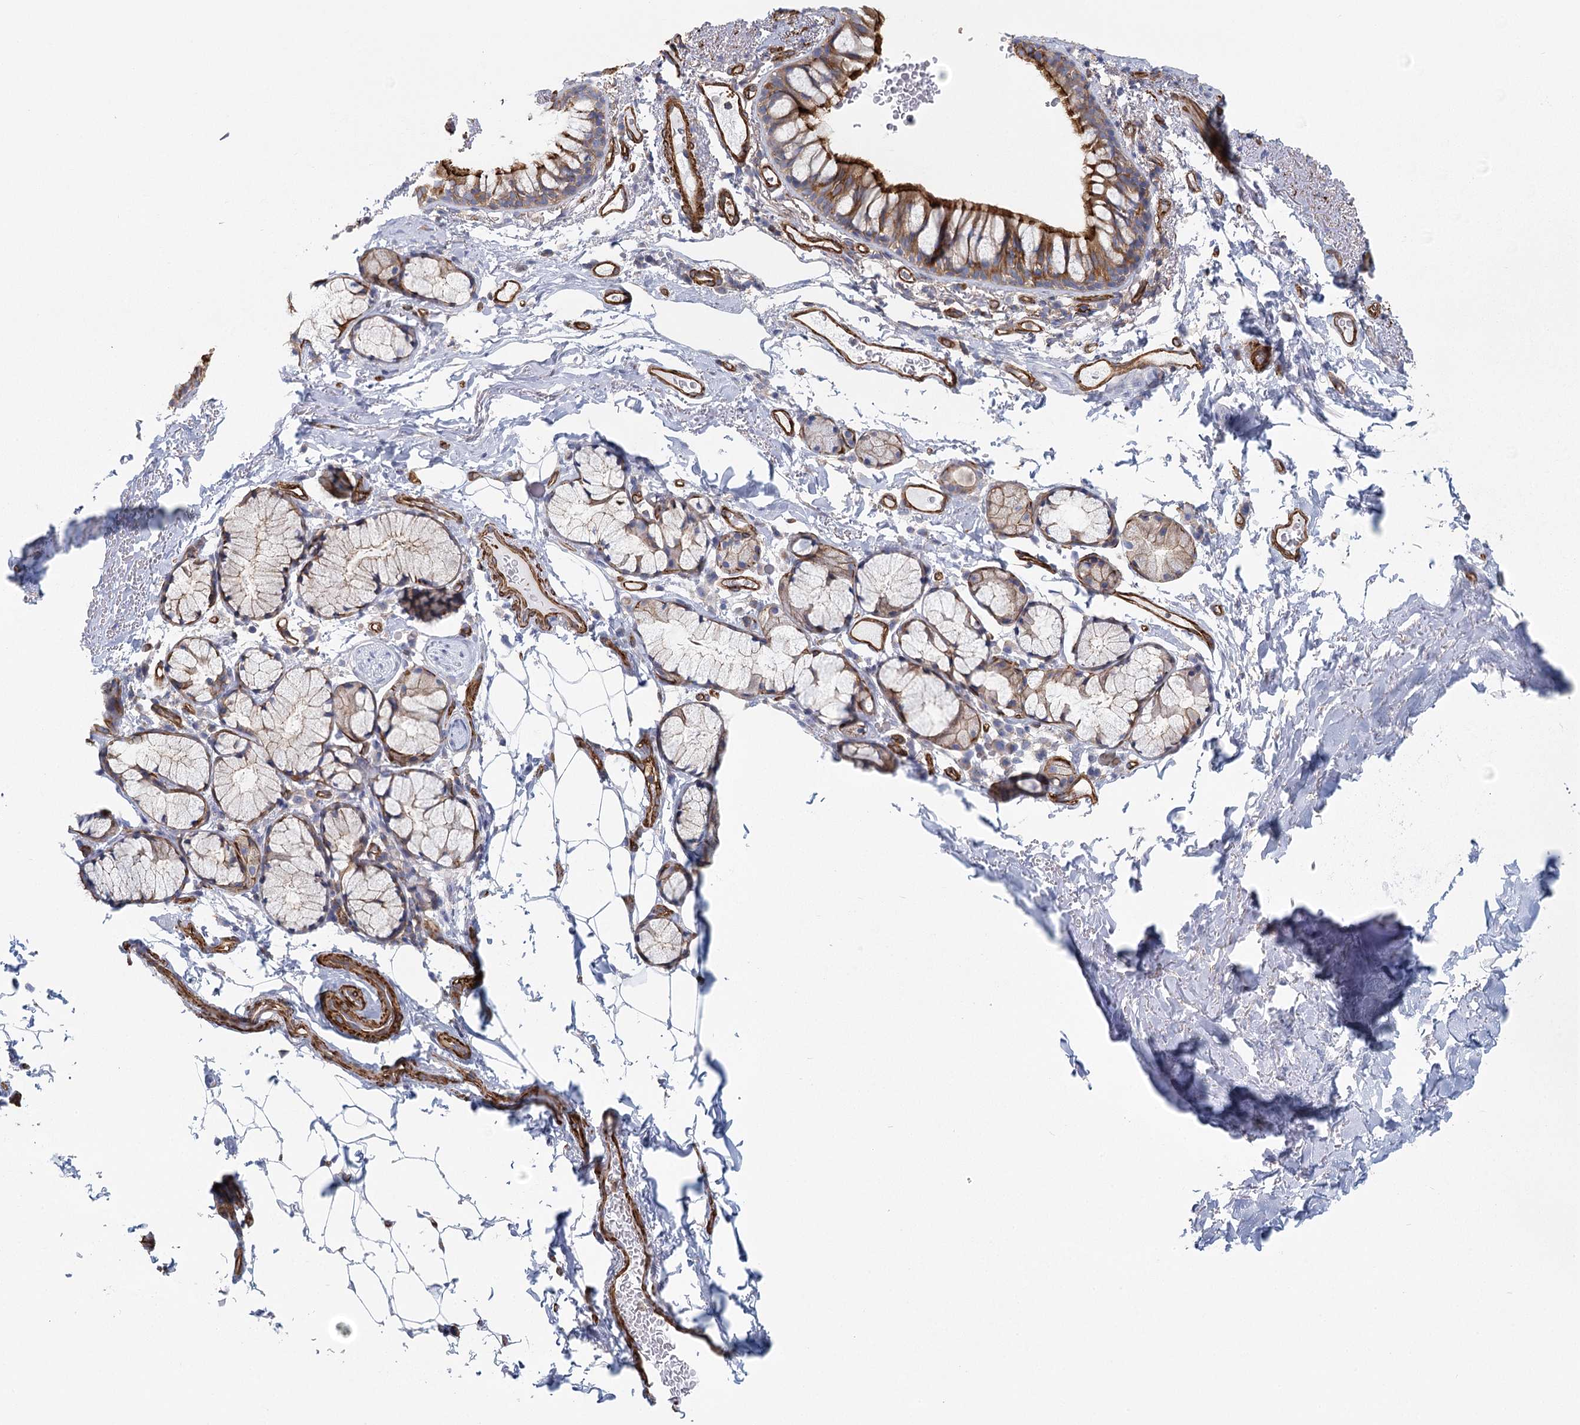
{"staining": {"intensity": "moderate", "quantity": ">75%", "location": "cytoplasmic/membranous"}, "tissue": "bronchus", "cell_type": "Respiratory epithelial cells", "image_type": "normal", "snomed": [{"axis": "morphology", "description": "Normal tissue, NOS"}, {"axis": "topography", "description": "Cartilage tissue"}, {"axis": "topography", "description": "Bronchus"}], "caption": "Respiratory epithelial cells reveal medium levels of moderate cytoplasmic/membranous staining in approximately >75% of cells in unremarkable human bronchus.", "gene": "IFT46", "patient": {"sex": "female", "age": 73}}